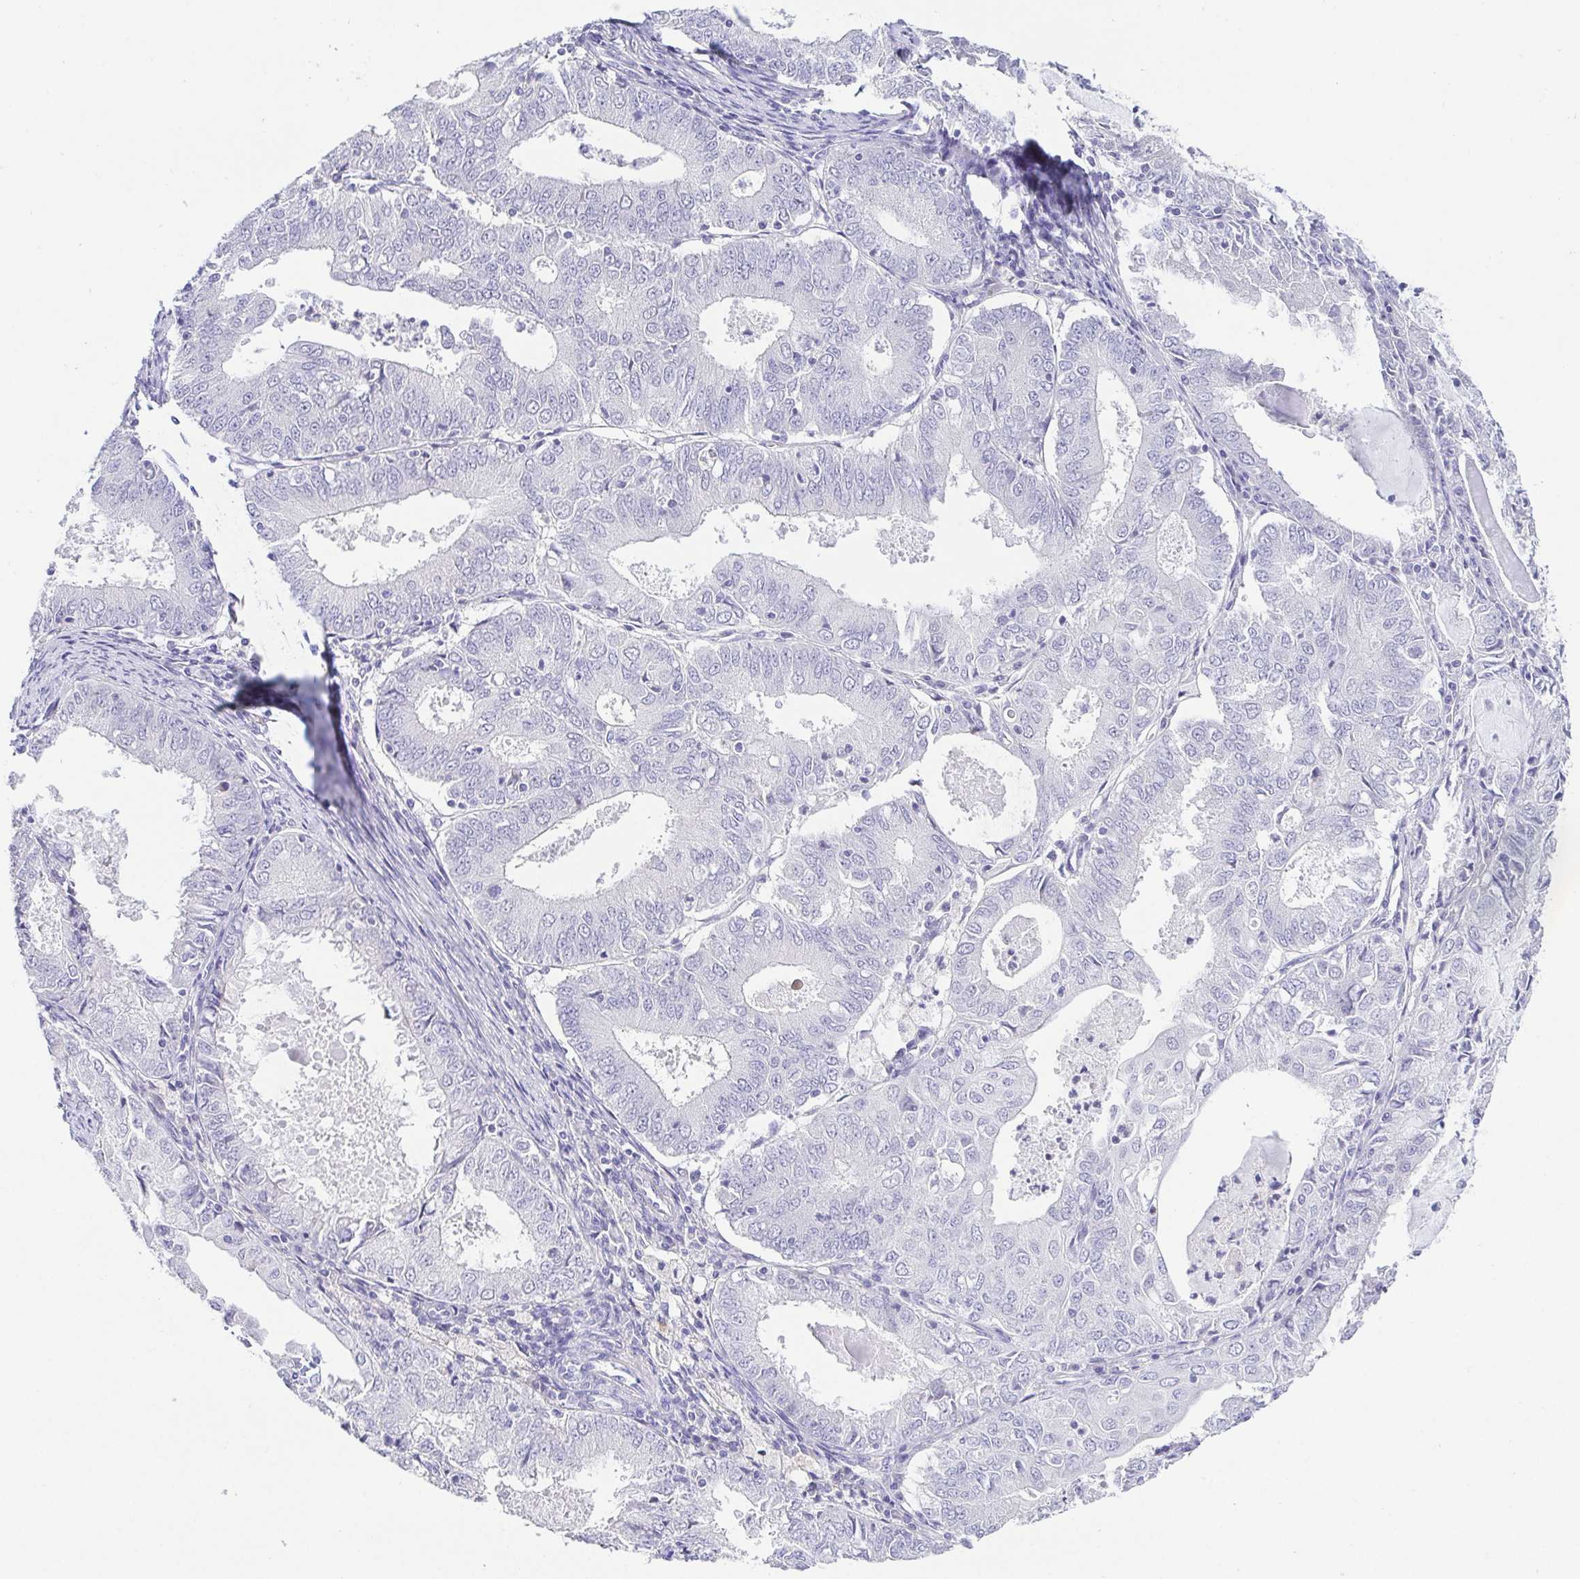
{"staining": {"intensity": "negative", "quantity": "none", "location": "none"}, "tissue": "endometrial cancer", "cell_type": "Tumor cells", "image_type": "cancer", "snomed": [{"axis": "morphology", "description": "Adenocarcinoma, NOS"}, {"axis": "topography", "description": "Endometrium"}], "caption": "Immunohistochemistry histopathology image of human endometrial cancer (adenocarcinoma) stained for a protein (brown), which demonstrates no expression in tumor cells.", "gene": "HAPLN2", "patient": {"sex": "female", "age": 57}}